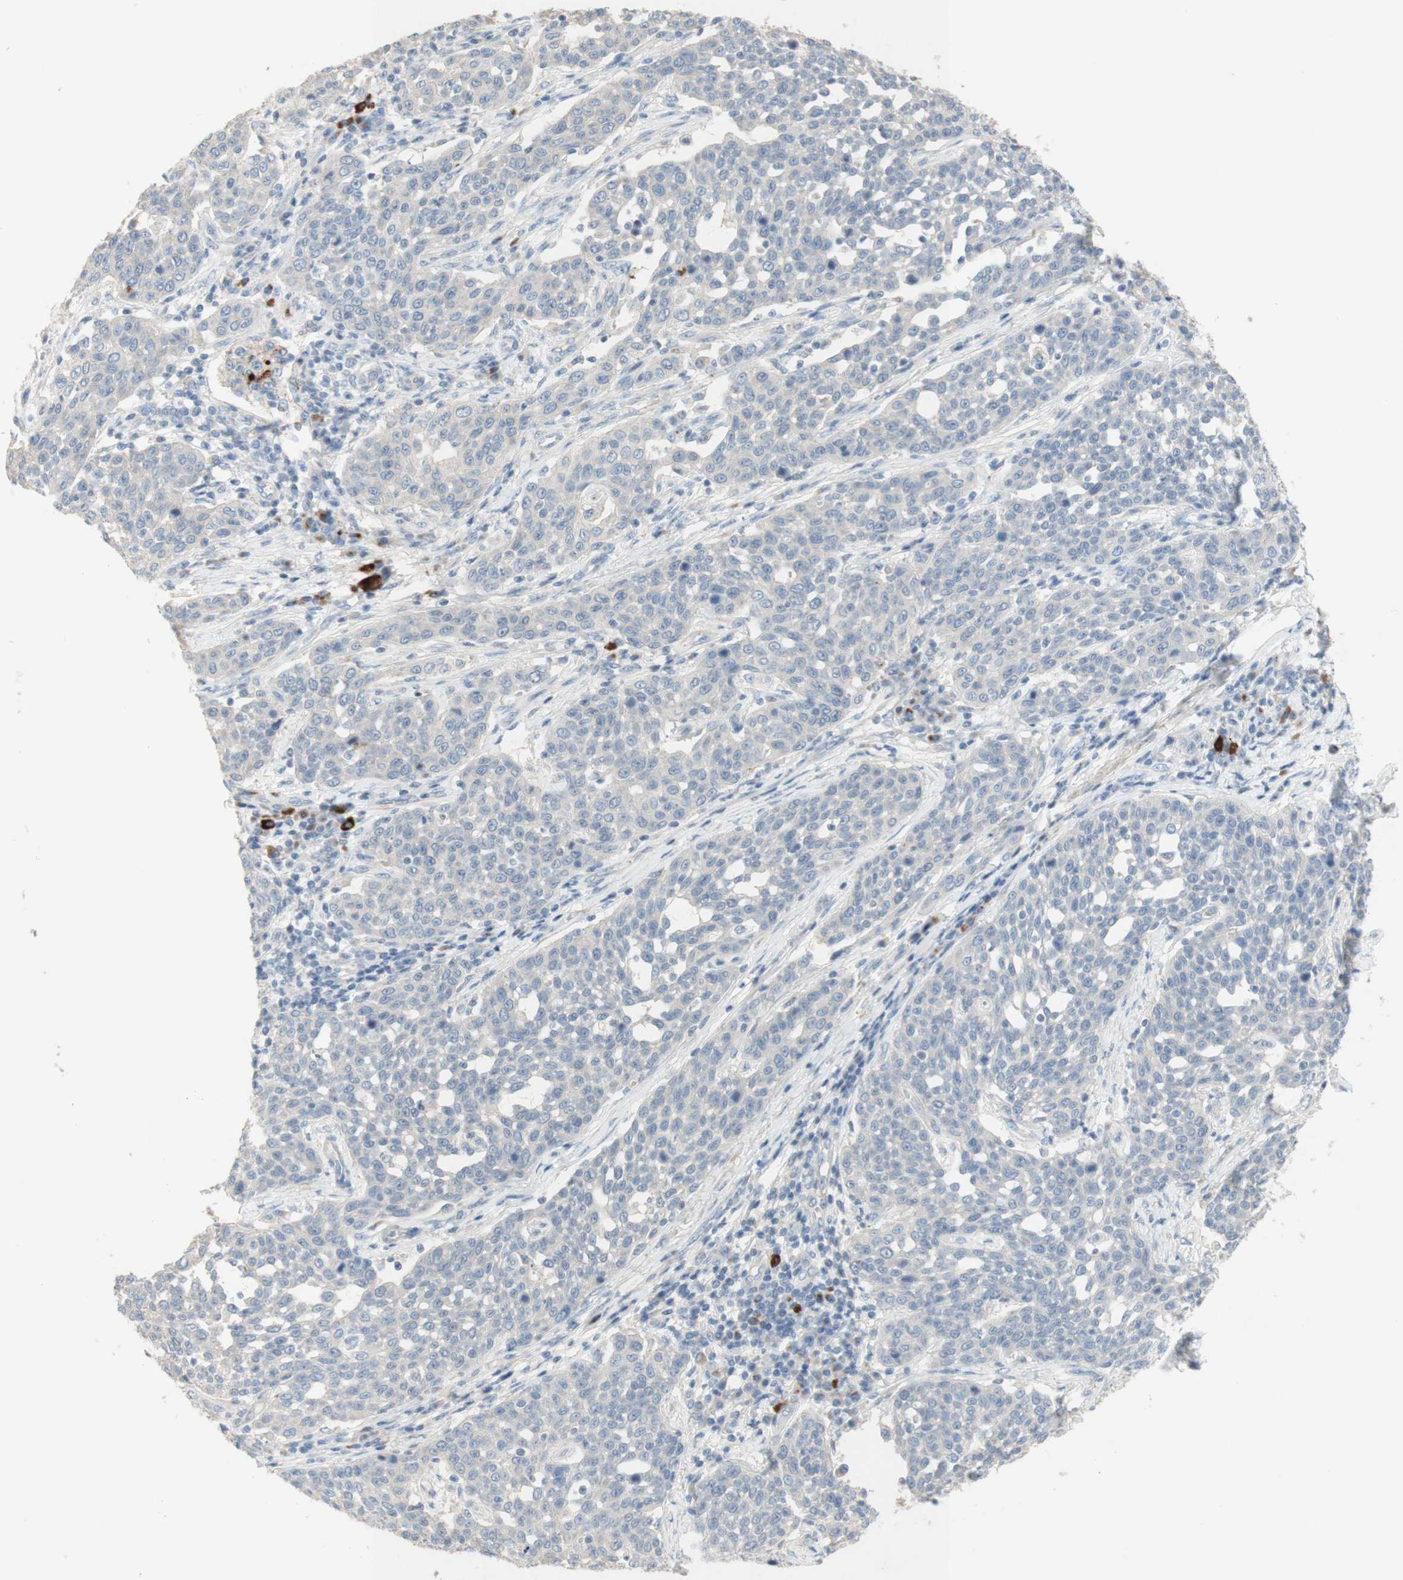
{"staining": {"intensity": "negative", "quantity": "none", "location": "none"}, "tissue": "cervical cancer", "cell_type": "Tumor cells", "image_type": "cancer", "snomed": [{"axis": "morphology", "description": "Squamous cell carcinoma, NOS"}, {"axis": "topography", "description": "Cervix"}], "caption": "Immunohistochemistry (IHC) of human cervical cancer (squamous cell carcinoma) exhibits no expression in tumor cells. Brightfield microscopy of immunohistochemistry (IHC) stained with DAB (3,3'-diaminobenzidine) (brown) and hematoxylin (blue), captured at high magnification.", "gene": "MANEA", "patient": {"sex": "female", "age": 34}}